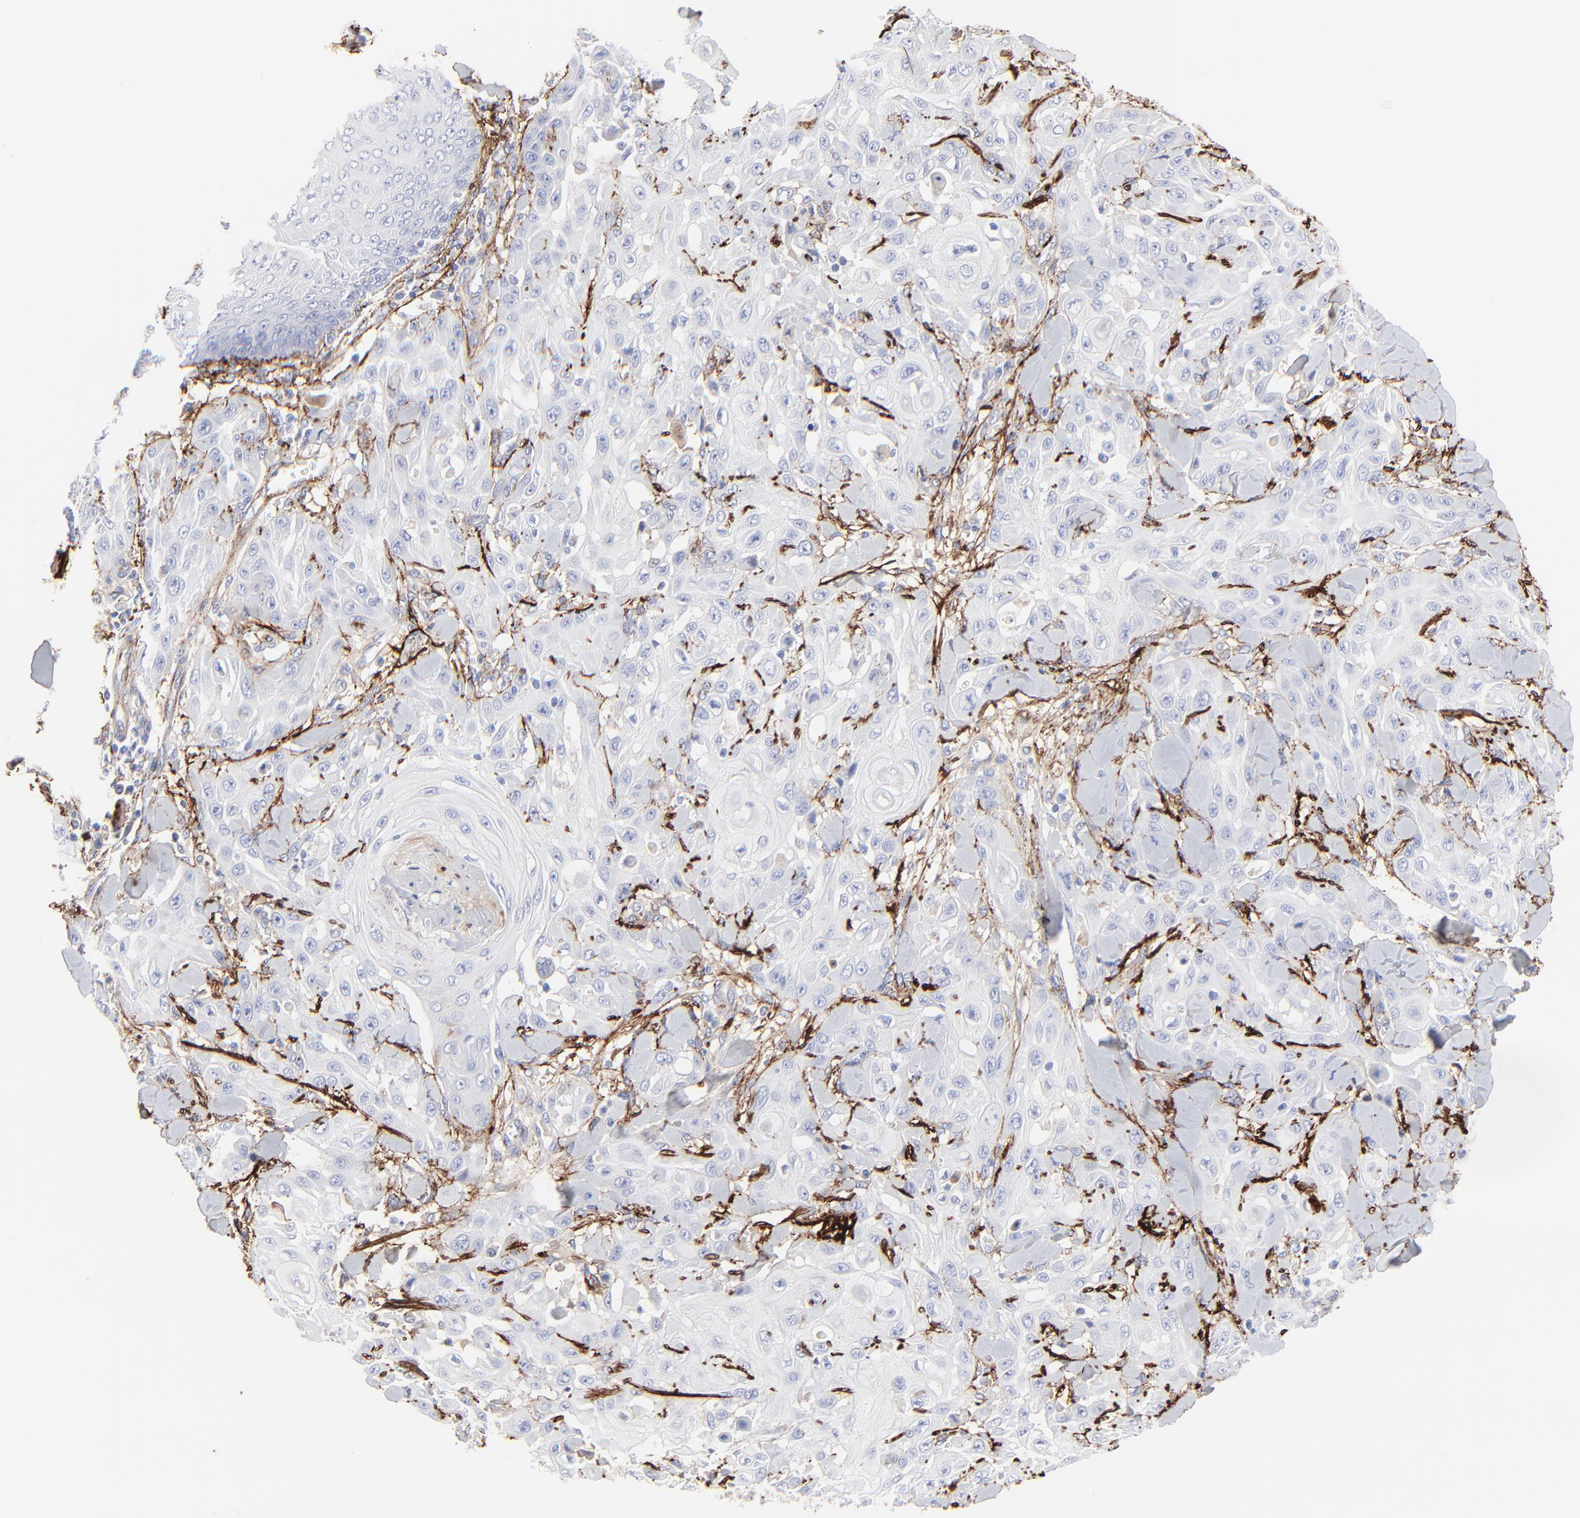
{"staining": {"intensity": "negative", "quantity": "none", "location": "none"}, "tissue": "skin cancer", "cell_type": "Tumor cells", "image_type": "cancer", "snomed": [{"axis": "morphology", "description": "Squamous cell carcinoma, NOS"}, {"axis": "topography", "description": "Skin"}], "caption": "Immunohistochemistry (IHC) micrograph of neoplastic tissue: skin cancer stained with DAB (3,3'-diaminobenzidine) demonstrates no significant protein staining in tumor cells.", "gene": "FBLN2", "patient": {"sex": "male", "age": 24}}